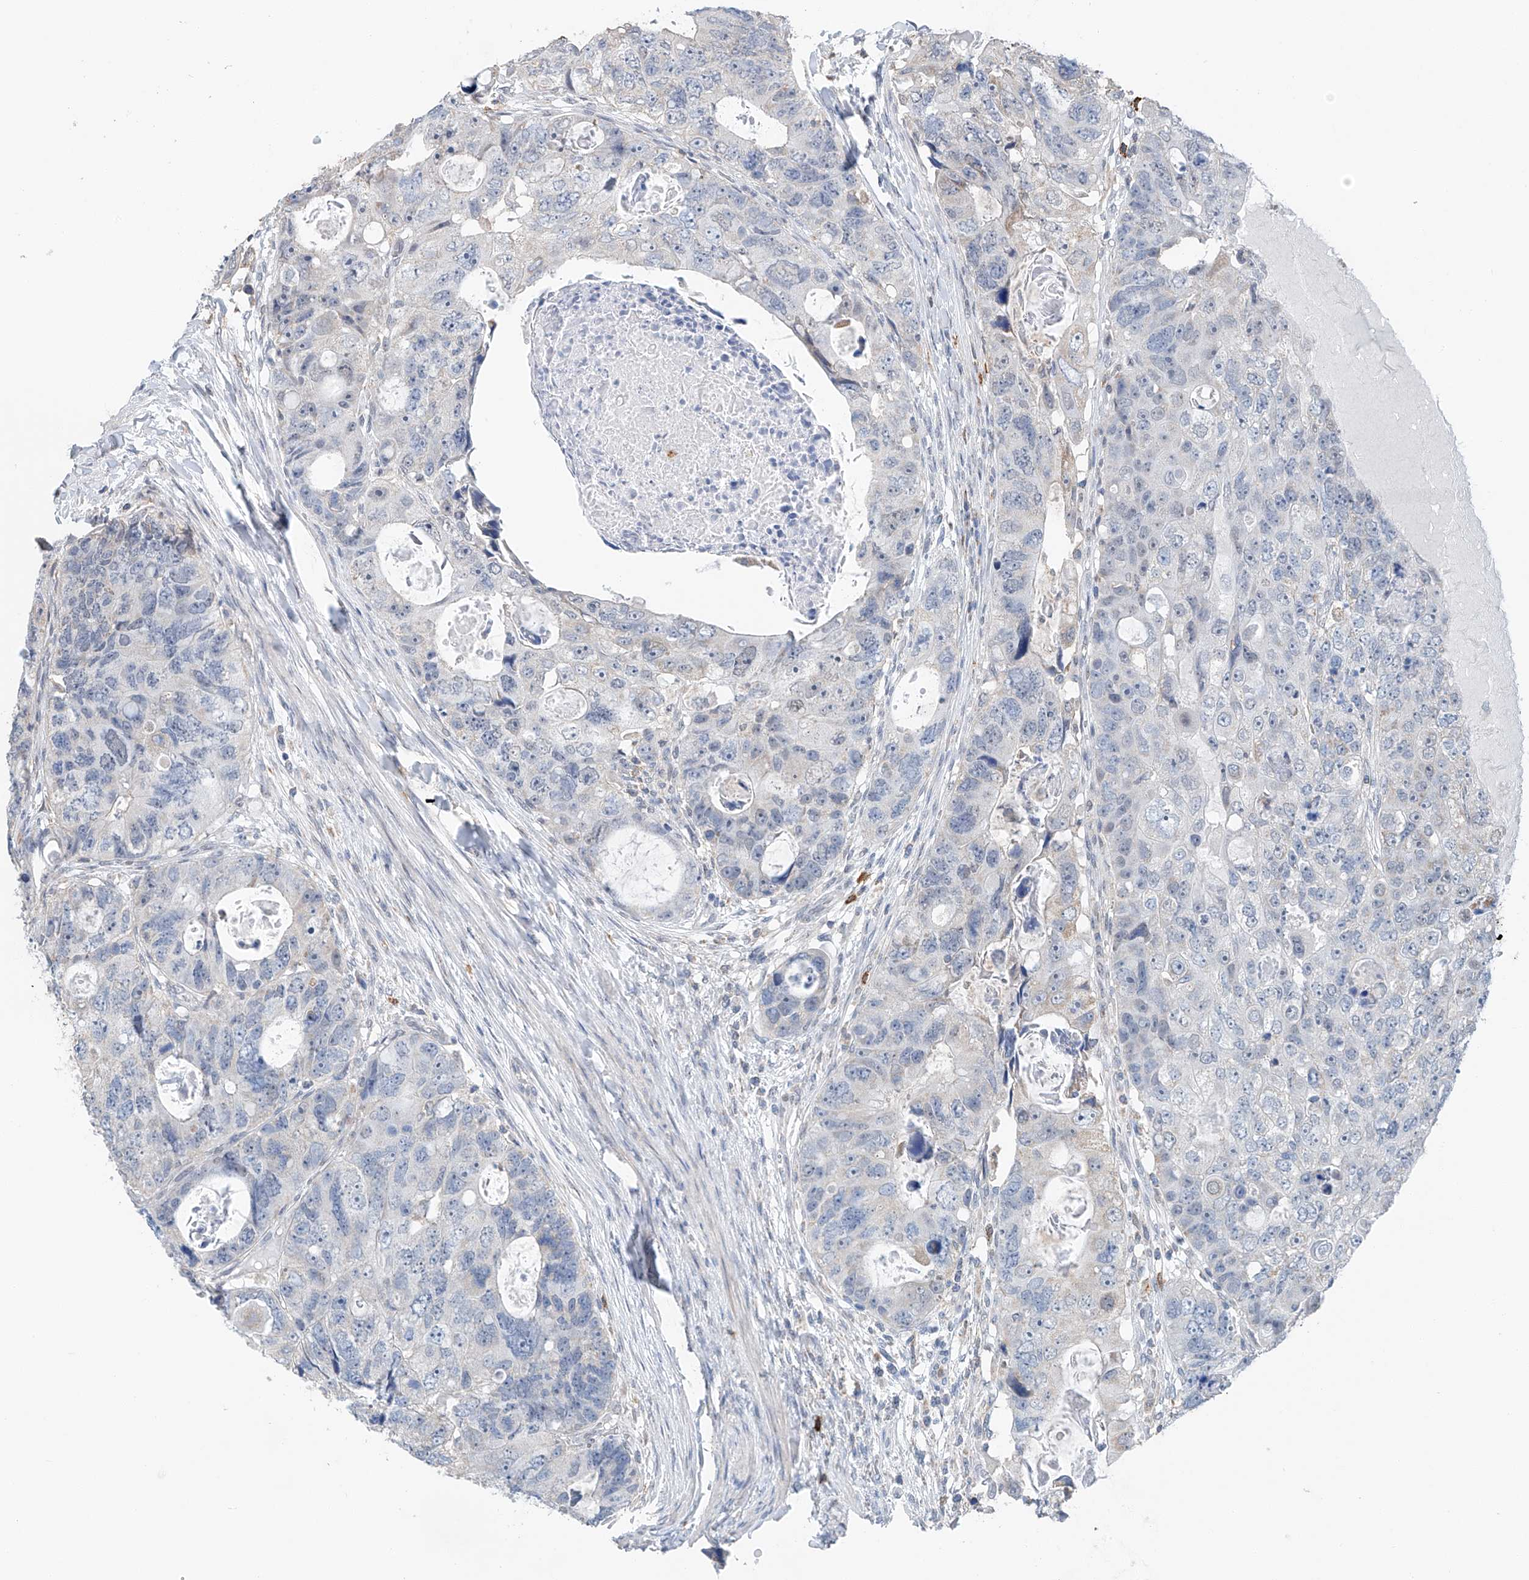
{"staining": {"intensity": "negative", "quantity": "none", "location": "none"}, "tissue": "colorectal cancer", "cell_type": "Tumor cells", "image_type": "cancer", "snomed": [{"axis": "morphology", "description": "Adenocarcinoma, NOS"}, {"axis": "topography", "description": "Rectum"}], "caption": "Human colorectal adenocarcinoma stained for a protein using immunohistochemistry displays no staining in tumor cells.", "gene": "KLF15", "patient": {"sex": "male", "age": 59}}